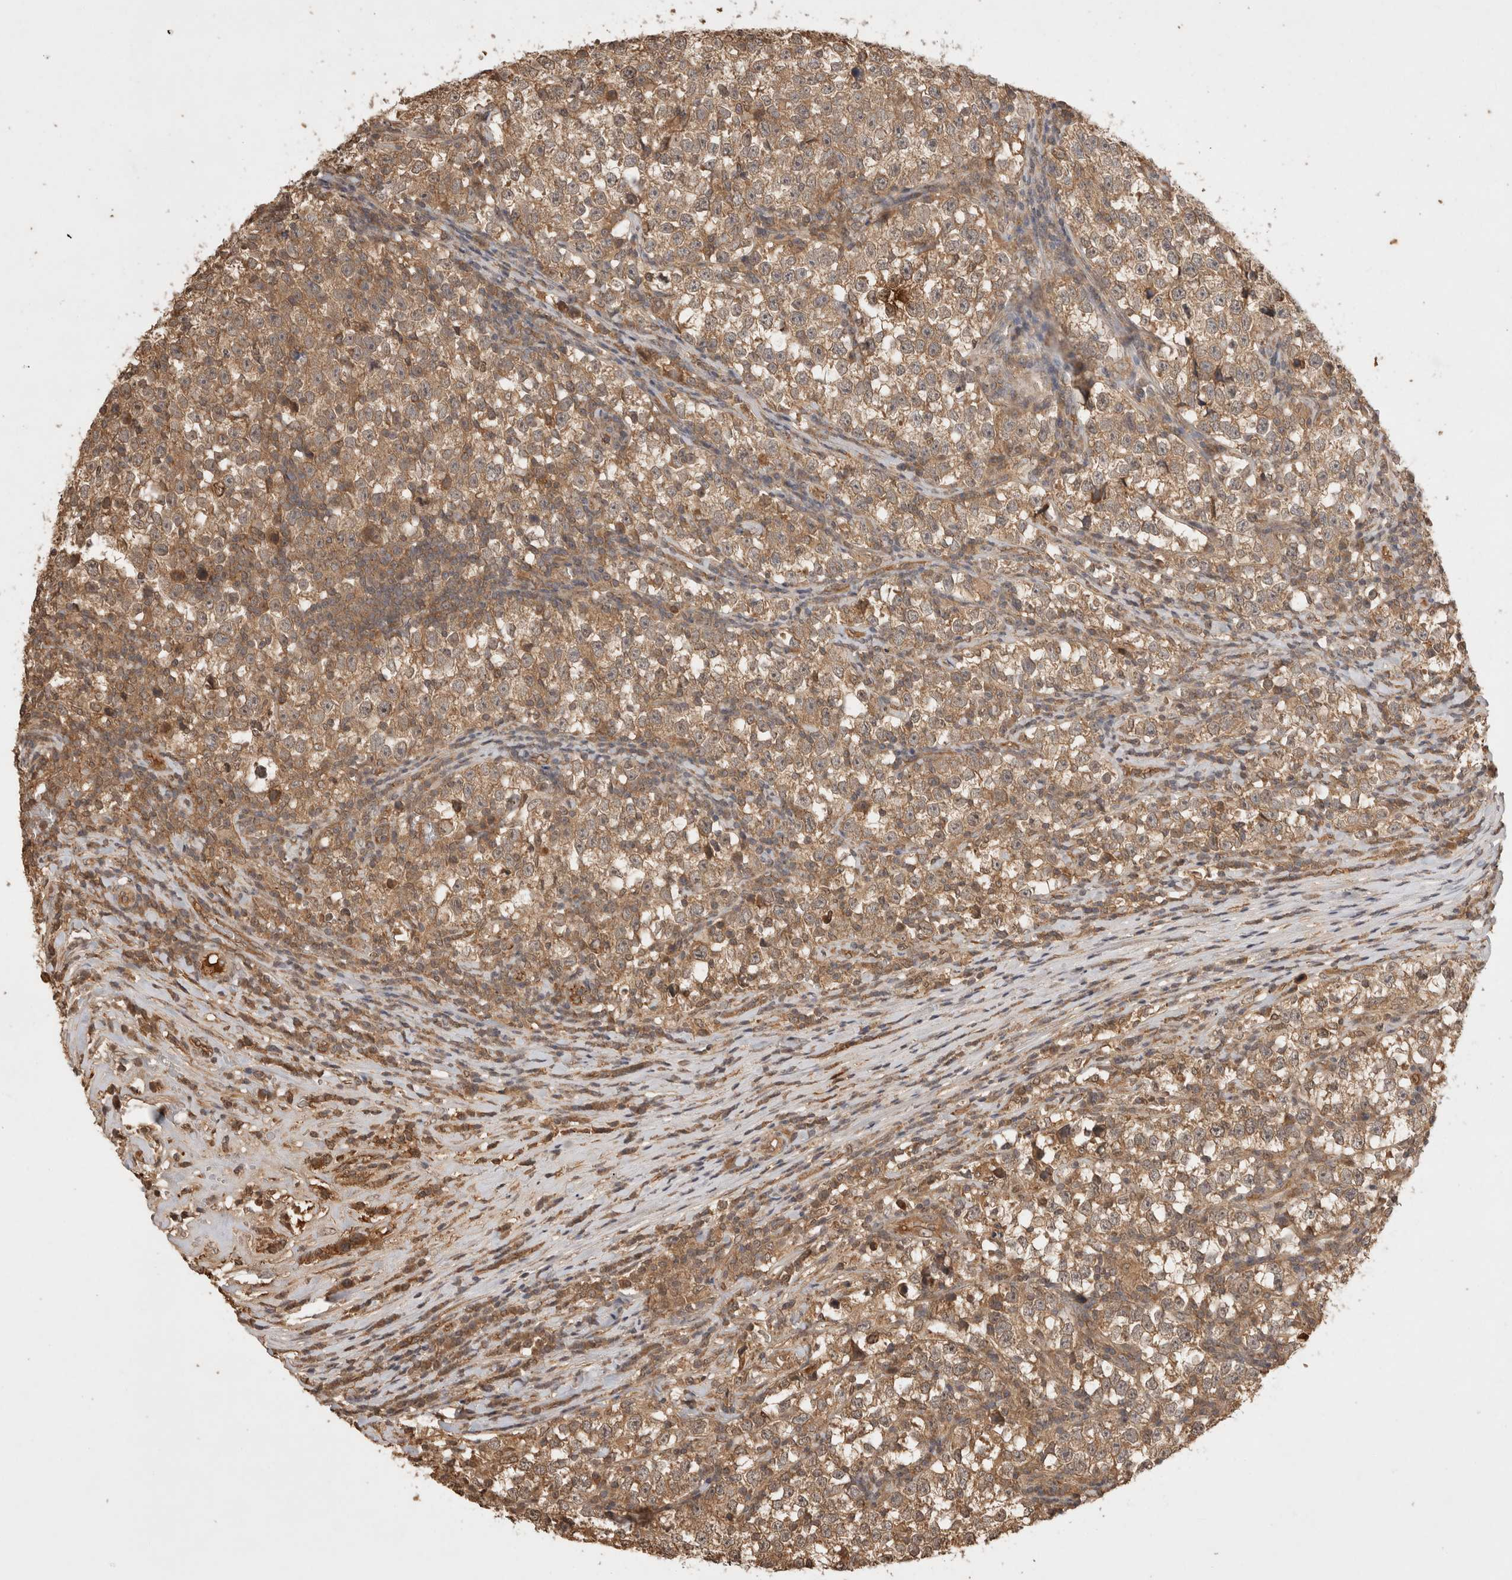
{"staining": {"intensity": "moderate", "quantity": ">75%", "location": "cytoplasmic/membranous"}, "tissue": "testis cancer", "cell_type": "Tumor cells", "image_type": "cancer", "snomed": [{"axis": "morphology", "description": "Normal tissue, NOS"}, {"axis": "morphology", "description": "Seminoma, NOS"}, {"axis": "topography", "description": "Testis"}], "caption": "This image exhibits immunohistochemistry staining of human seminoma (testis), with medium moderate cytoplasmic/membranous staining in about >75% of tumor cells.", "gene": "PRMT3", "patient": {"sex": "male", "age": 43}}